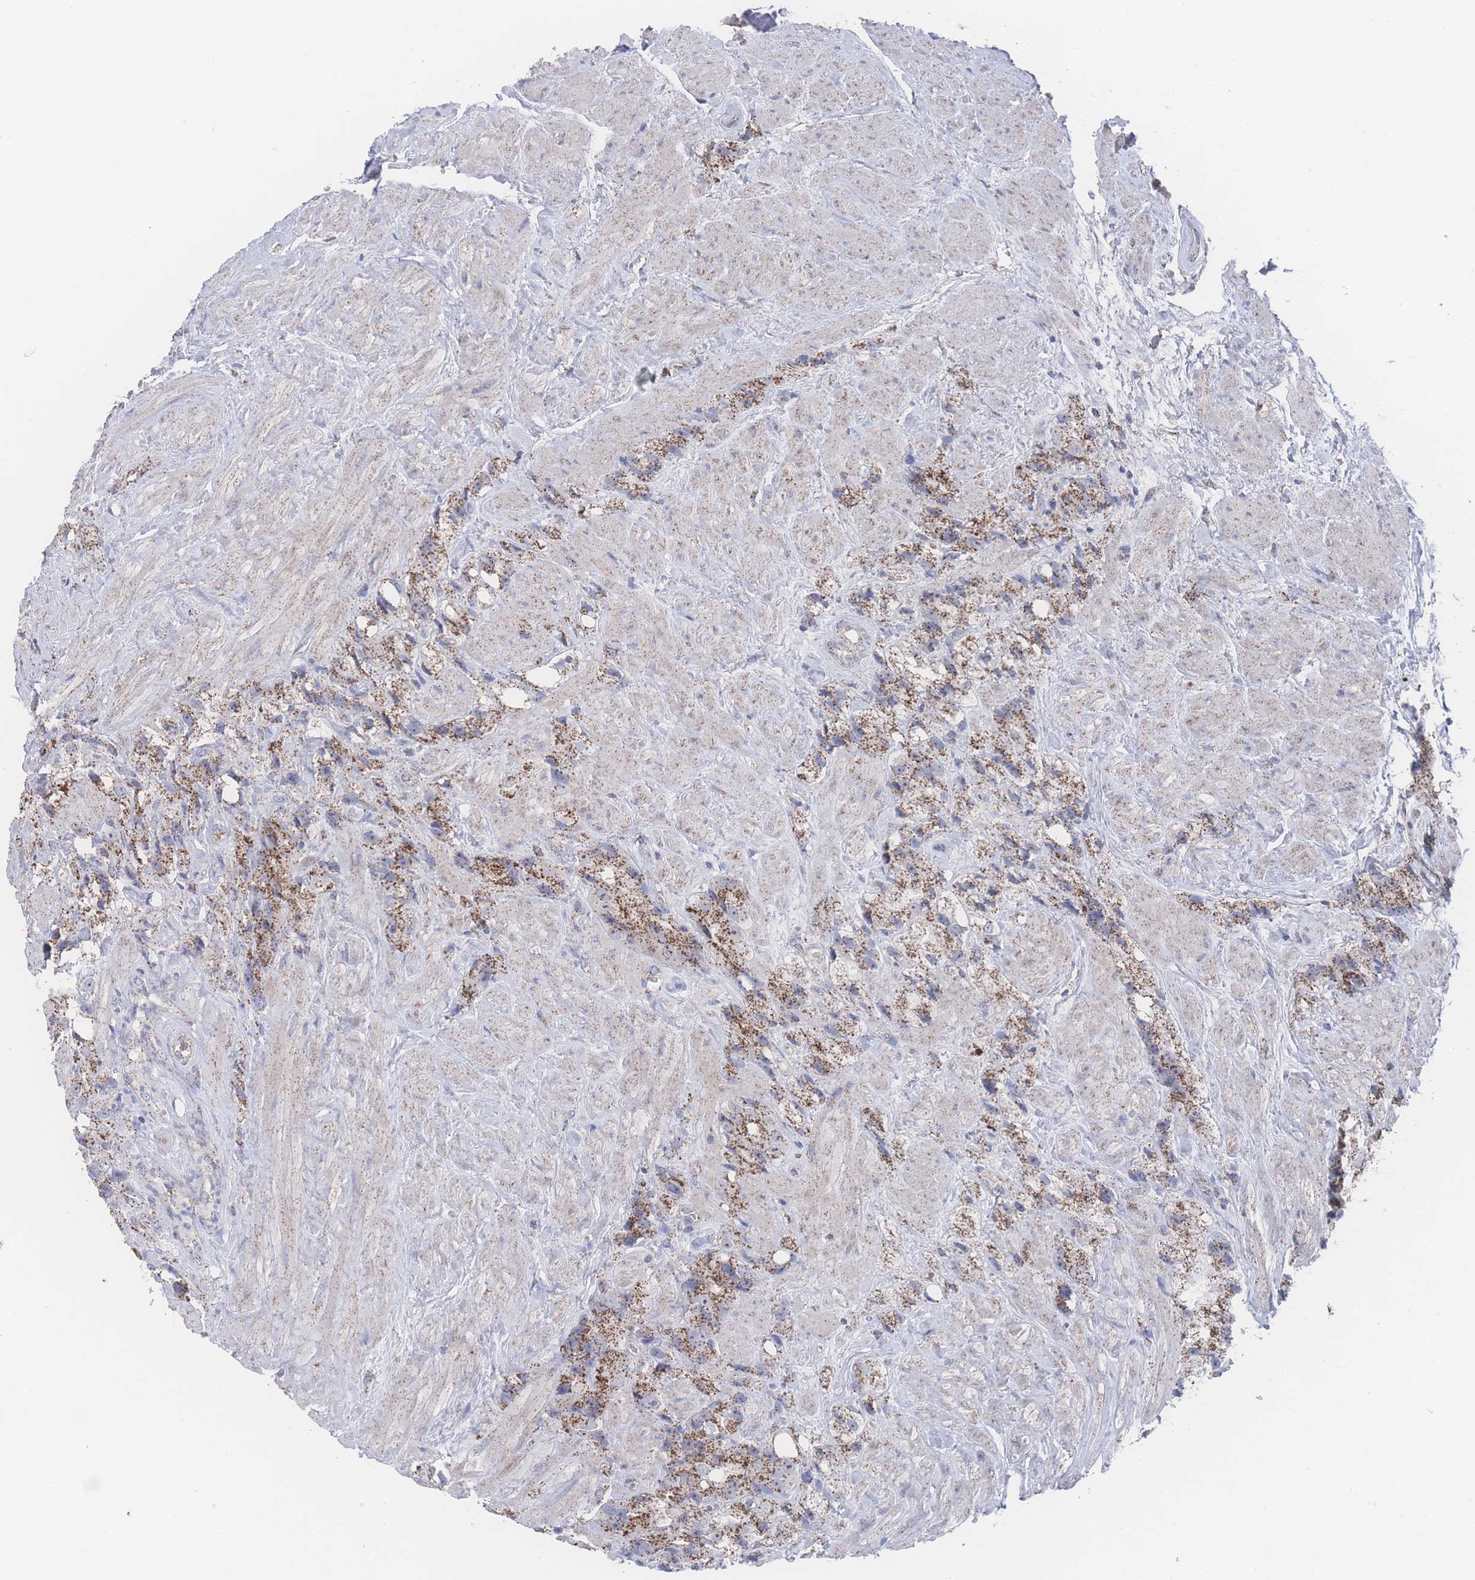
{"staining": {"intensity": "strong", "quantity": ">75%", "location": "cytoplasmic/membranous"}, "tissue": "prostate cancer", "cell_type": "Tumor cells", "image_type": "cancer", "snomed": [{"axis": "morphology", "description": "Adenocarcinoma, NOS"}, {"axis": "topography", "description": "Prostate"}], "caption": "Protein staining by immunohistochemistry (IHC) demonstrates strong cytoplasmic/membranous expression in about >75% of tumor cells in prostate cancer (adenocarcinoma).", "gene": "PEX14", "patient": {"sex": "male", "age": 79}}